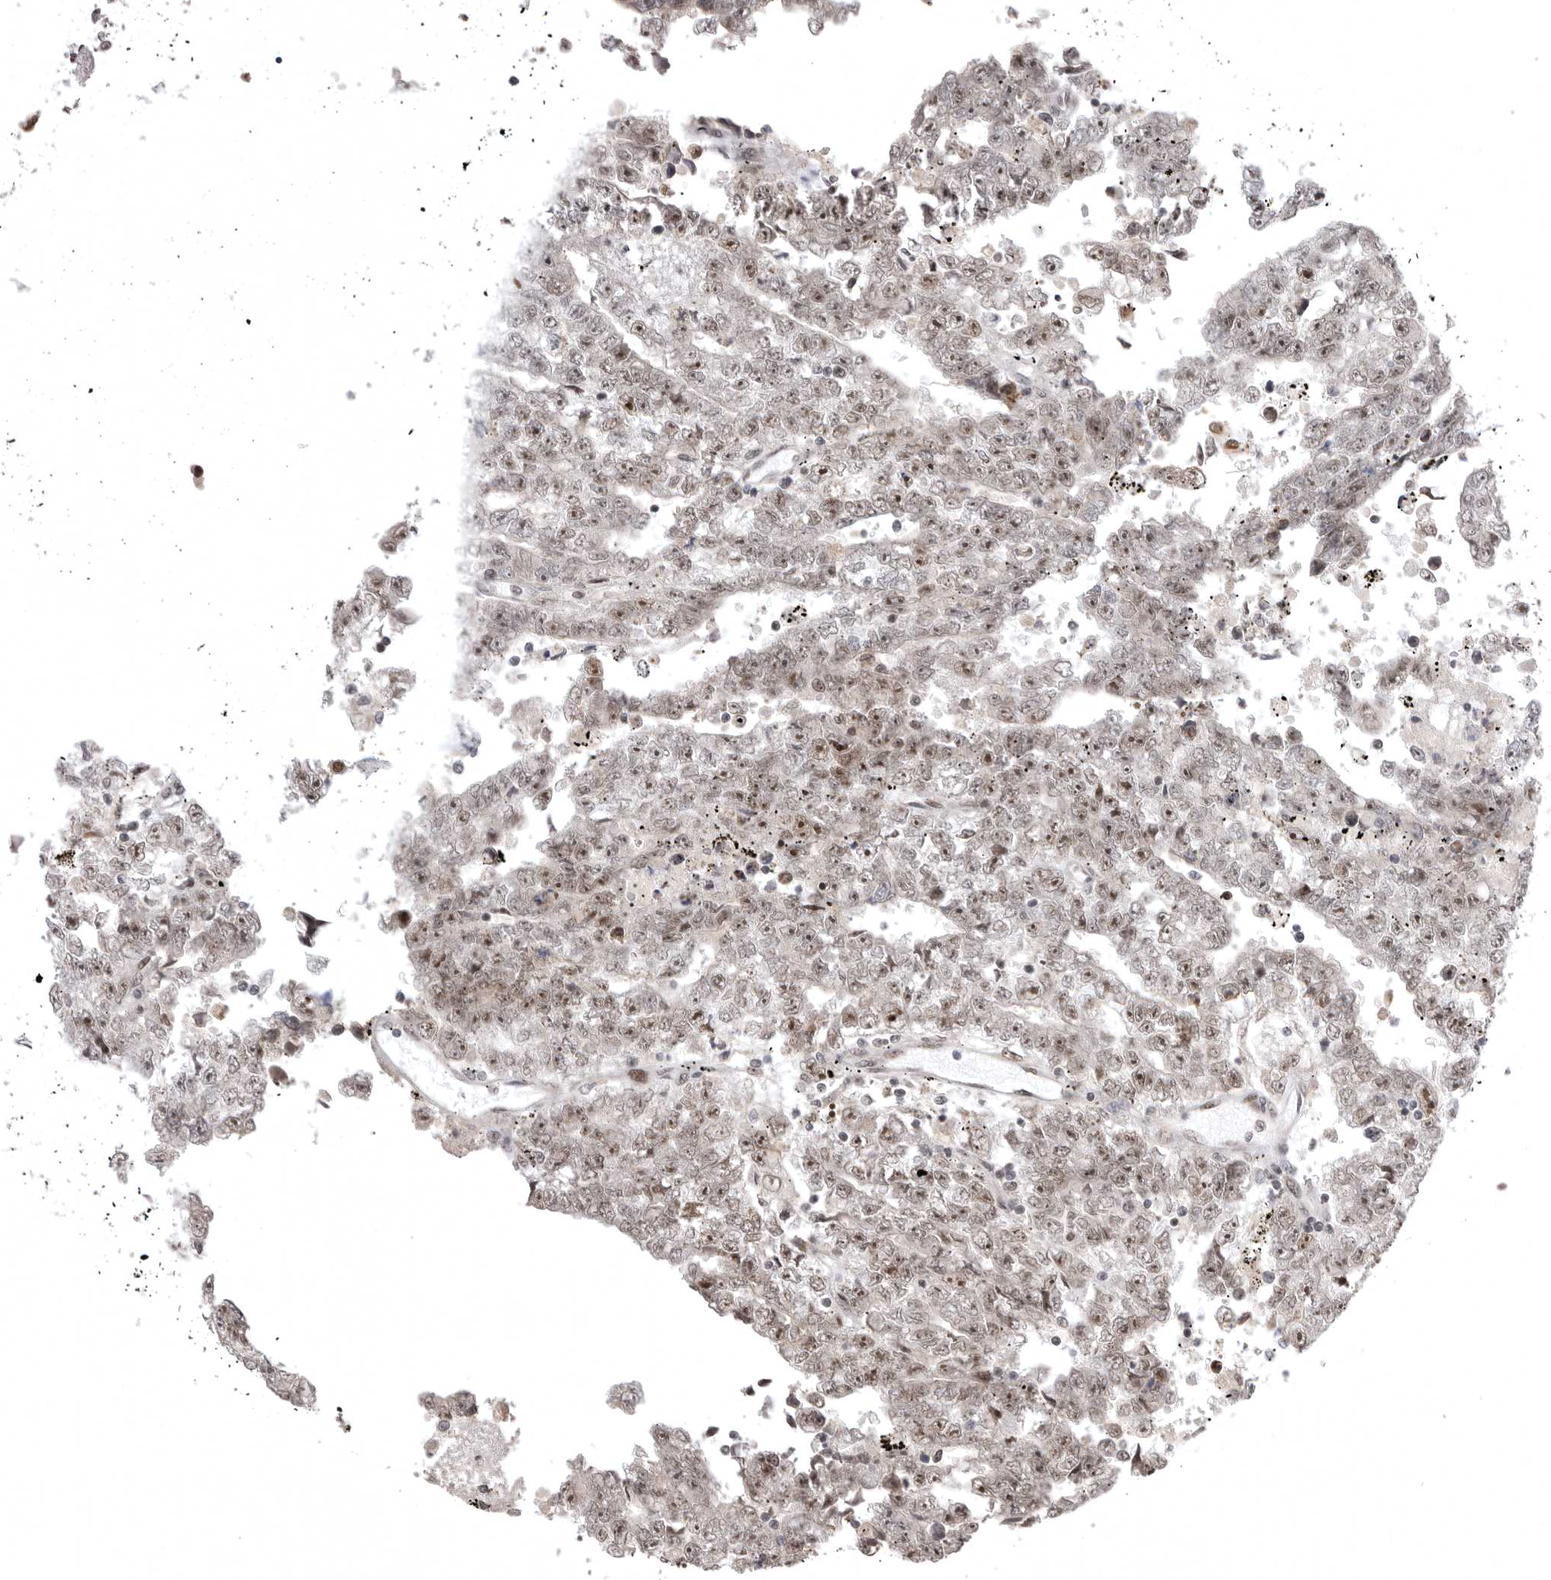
{"staining": {"intensity": "moderate", "quantity": "25%-75%", "location": "nuclear"}, "tissue": "testis cancer", "cell_type": "Tumor cells", "image_type": "cancer", "snomed": [{"axis": "morphology", "description": "Carcinoma, Embryonal, NOS"}, {"axis": "topography", "description": "Testis"}], "caption": "A brown stain shows moderate nuclear staining of a protein in human testis cancer tumor cells.", "gene": "ZNF830", "patient": {"sex": "male", "age": 25}}